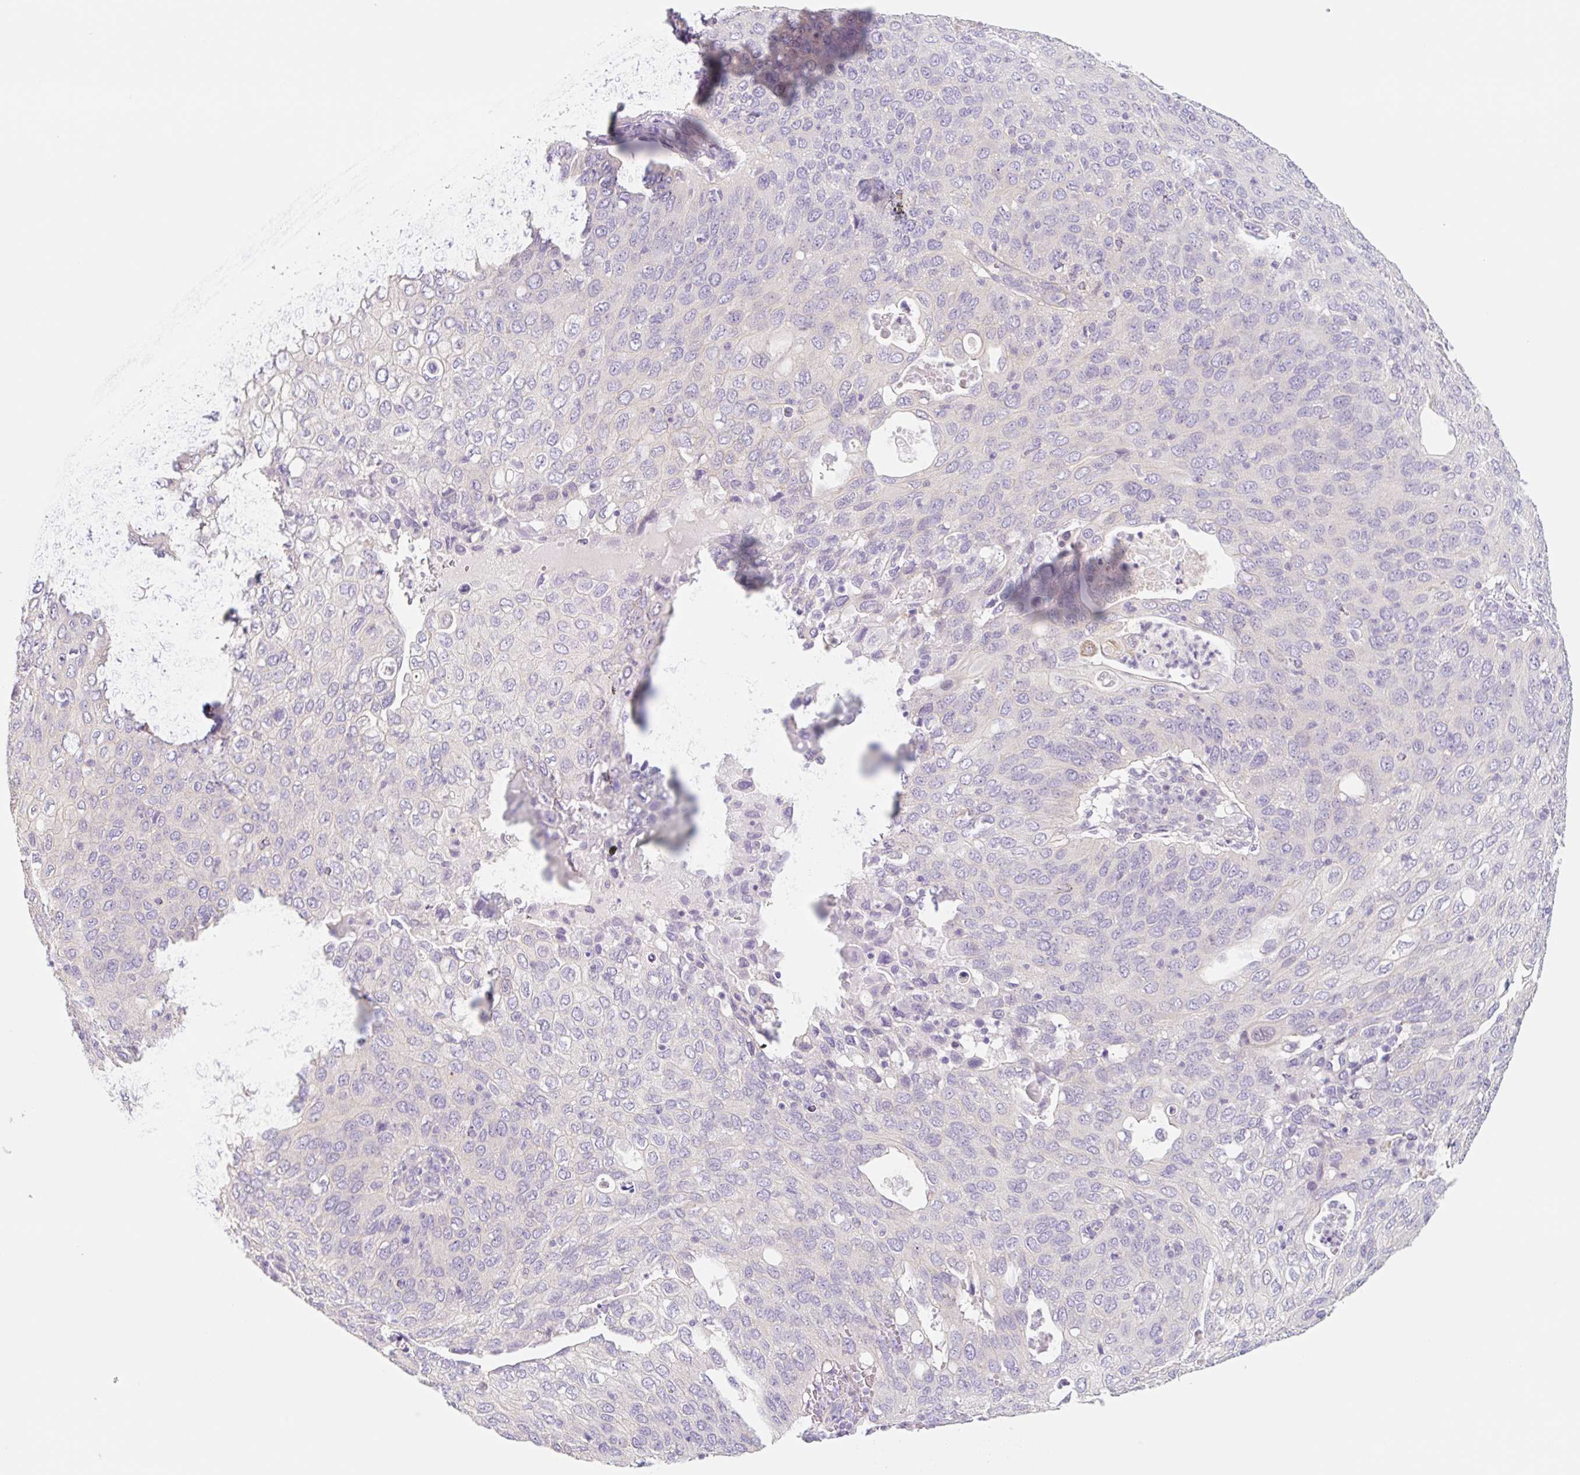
{"staining": {"intensity": "negative", "quantity": "none", "location": "none"}, "tissue": "cervical cancer", "cell_type": "Tumor cells", "image_type": "cancer", "snomed": [{"axis": "morphology", "description": "Squamous cell carcinoma, NOS"}, {"axis": "topography", "description": "Cervix"}], "caption": "A micrograph of human squamous cell carcinoma (cervical) is negative for staining in tumor cells.", "gene": "LYVE1", "patient": {"sex": "female", "age": 36}}